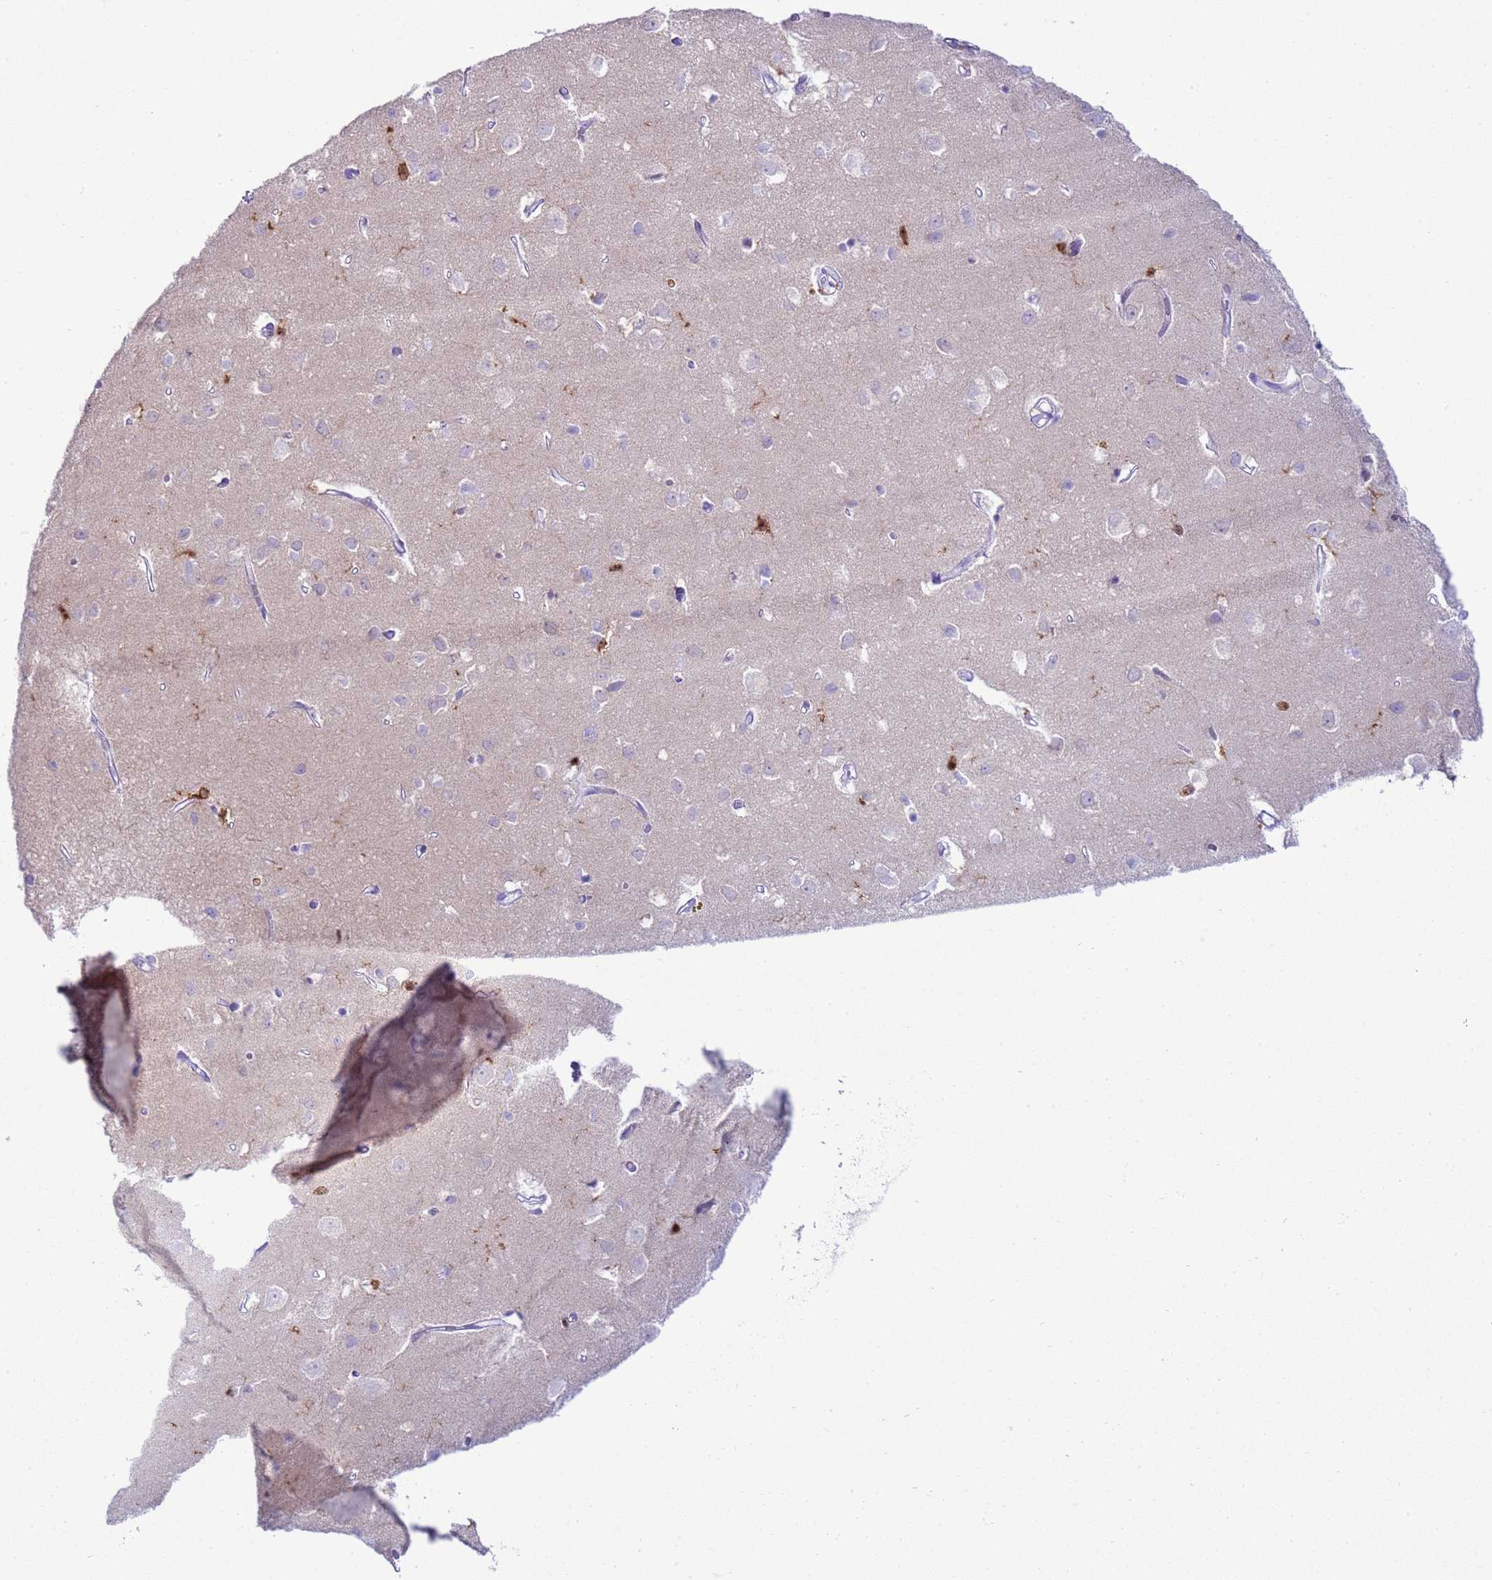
{"staining": {"intensity": "negative", "quantity": "none", "location": "none"}, "tissue": "cerebral cortex", "cell_type": "Endothelial cells", "image_type": "normal", "snomed": [{"axis": "morphology", "description": "Normal tissue, NOS"}, {"axis": "topography", "description": "Cerebral cortex"}], "caption": "There is no significant expression in endothelial cells of cerebral cortex. Brightfield microscopy of immunohistochemistry stained with DAB (brown) and hematoxylin (blue), captured at high magnification.", "gene": "IRF5", "patient": {"sex": "female", "age": 64}}